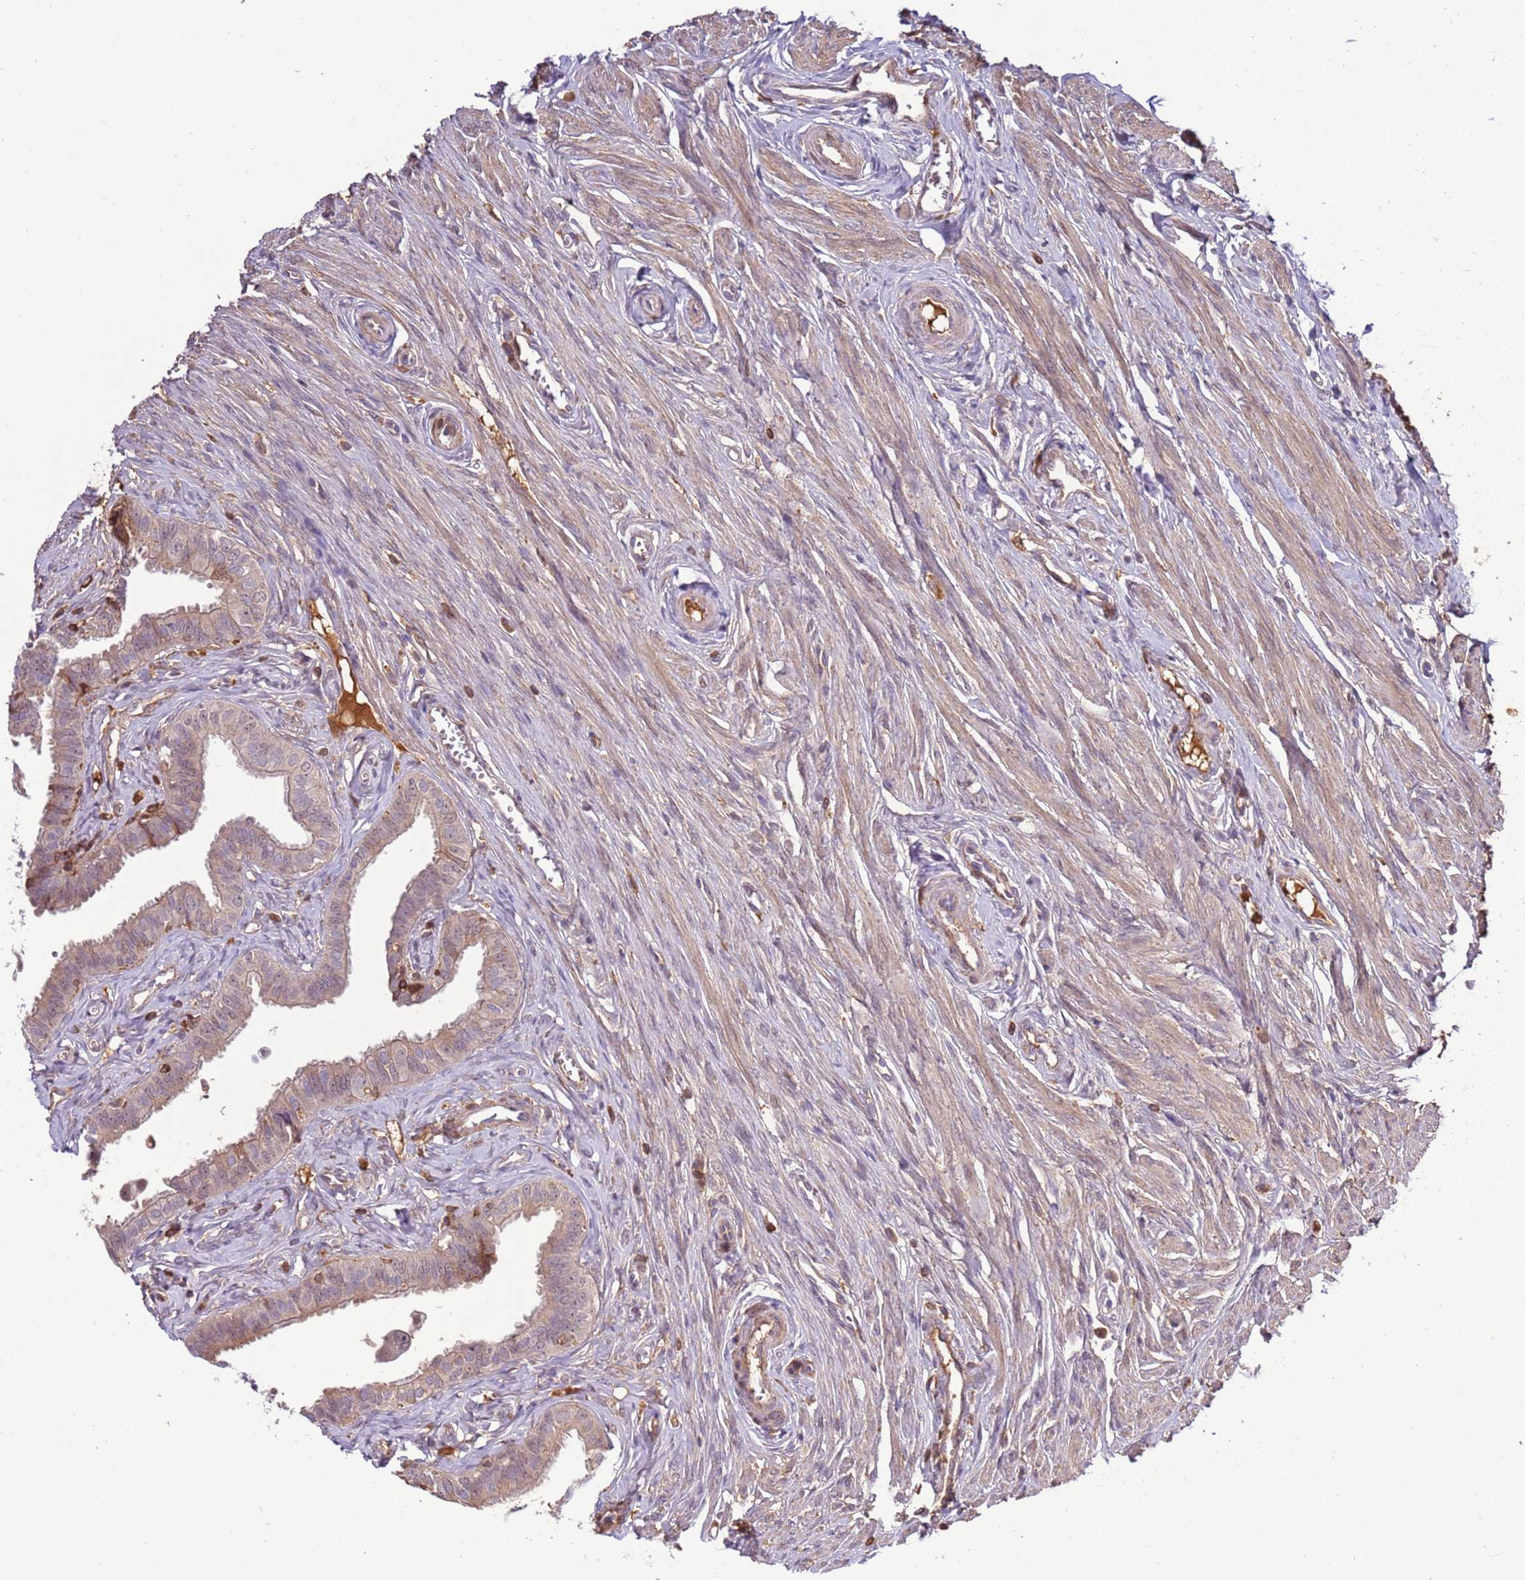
{"staining": {"intensity": "moderate", "quantity": "25%-75%", "location": "cytoplasmic/membranous"}, "tissue": "fallopian tube", "cell_type": "Glandular cells", "image_type": "normal", "snomed": [{"axis": "morphology", "description": "Normal tissue, NOS"}, {"axis": "morphology", "description": "Carcinoma, NOS"}, {"axis": "topography", "description": "Fallopian tube"}, {"axis": "topography", "description": "Ovary"}], "caption": "A photomicrograph showing moderate cytoplasmic/membranous staining in about 25%-75% of glandular cells in benign fallopian tube, as visualized by brown immunohistochemical staining.", "gene": "ZNF624", "patient": {"sex": "female", "age": 59}}